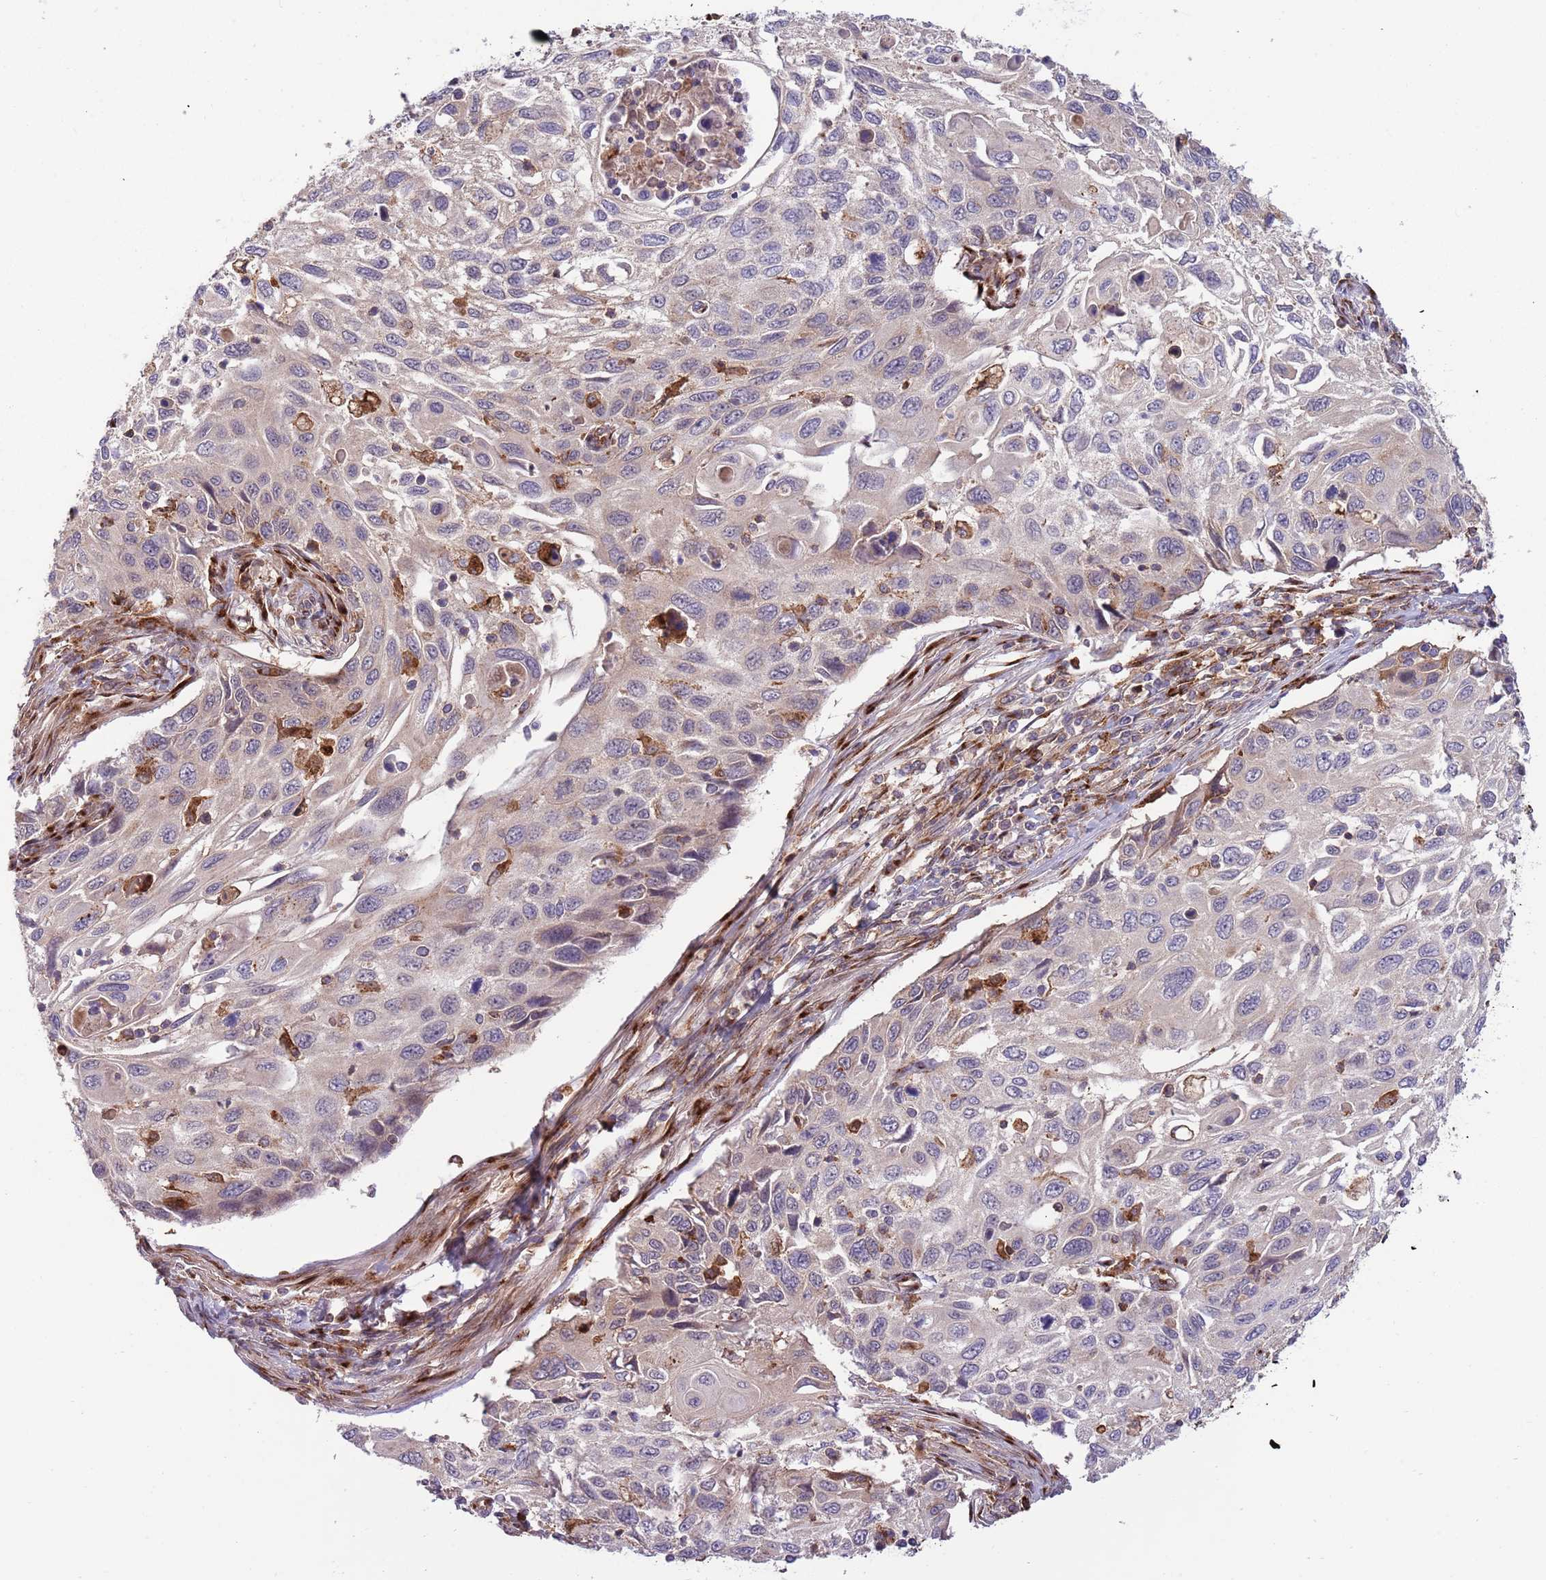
{"staining": {"intensity": "weak", "quantity": "25%-75%", "location": "cytoplasmic/membranous"}, "tissue": "cervical cancer", "cell_type": "Tumor cells", "image_type": "cancer", "snomed": [{"axis": "morphology", "description": "Squamous cell carcinoma, NOS"}, {"axis": "topography", "description": "Cervix"}], "caption": "A brown stain labels weak cytoplasmic/membranous positivity of a protein in cervical squamous cell carcinoma tumor cells.", "gene": "BTBD7", "patient": {"sex": "female", "age": 70}}